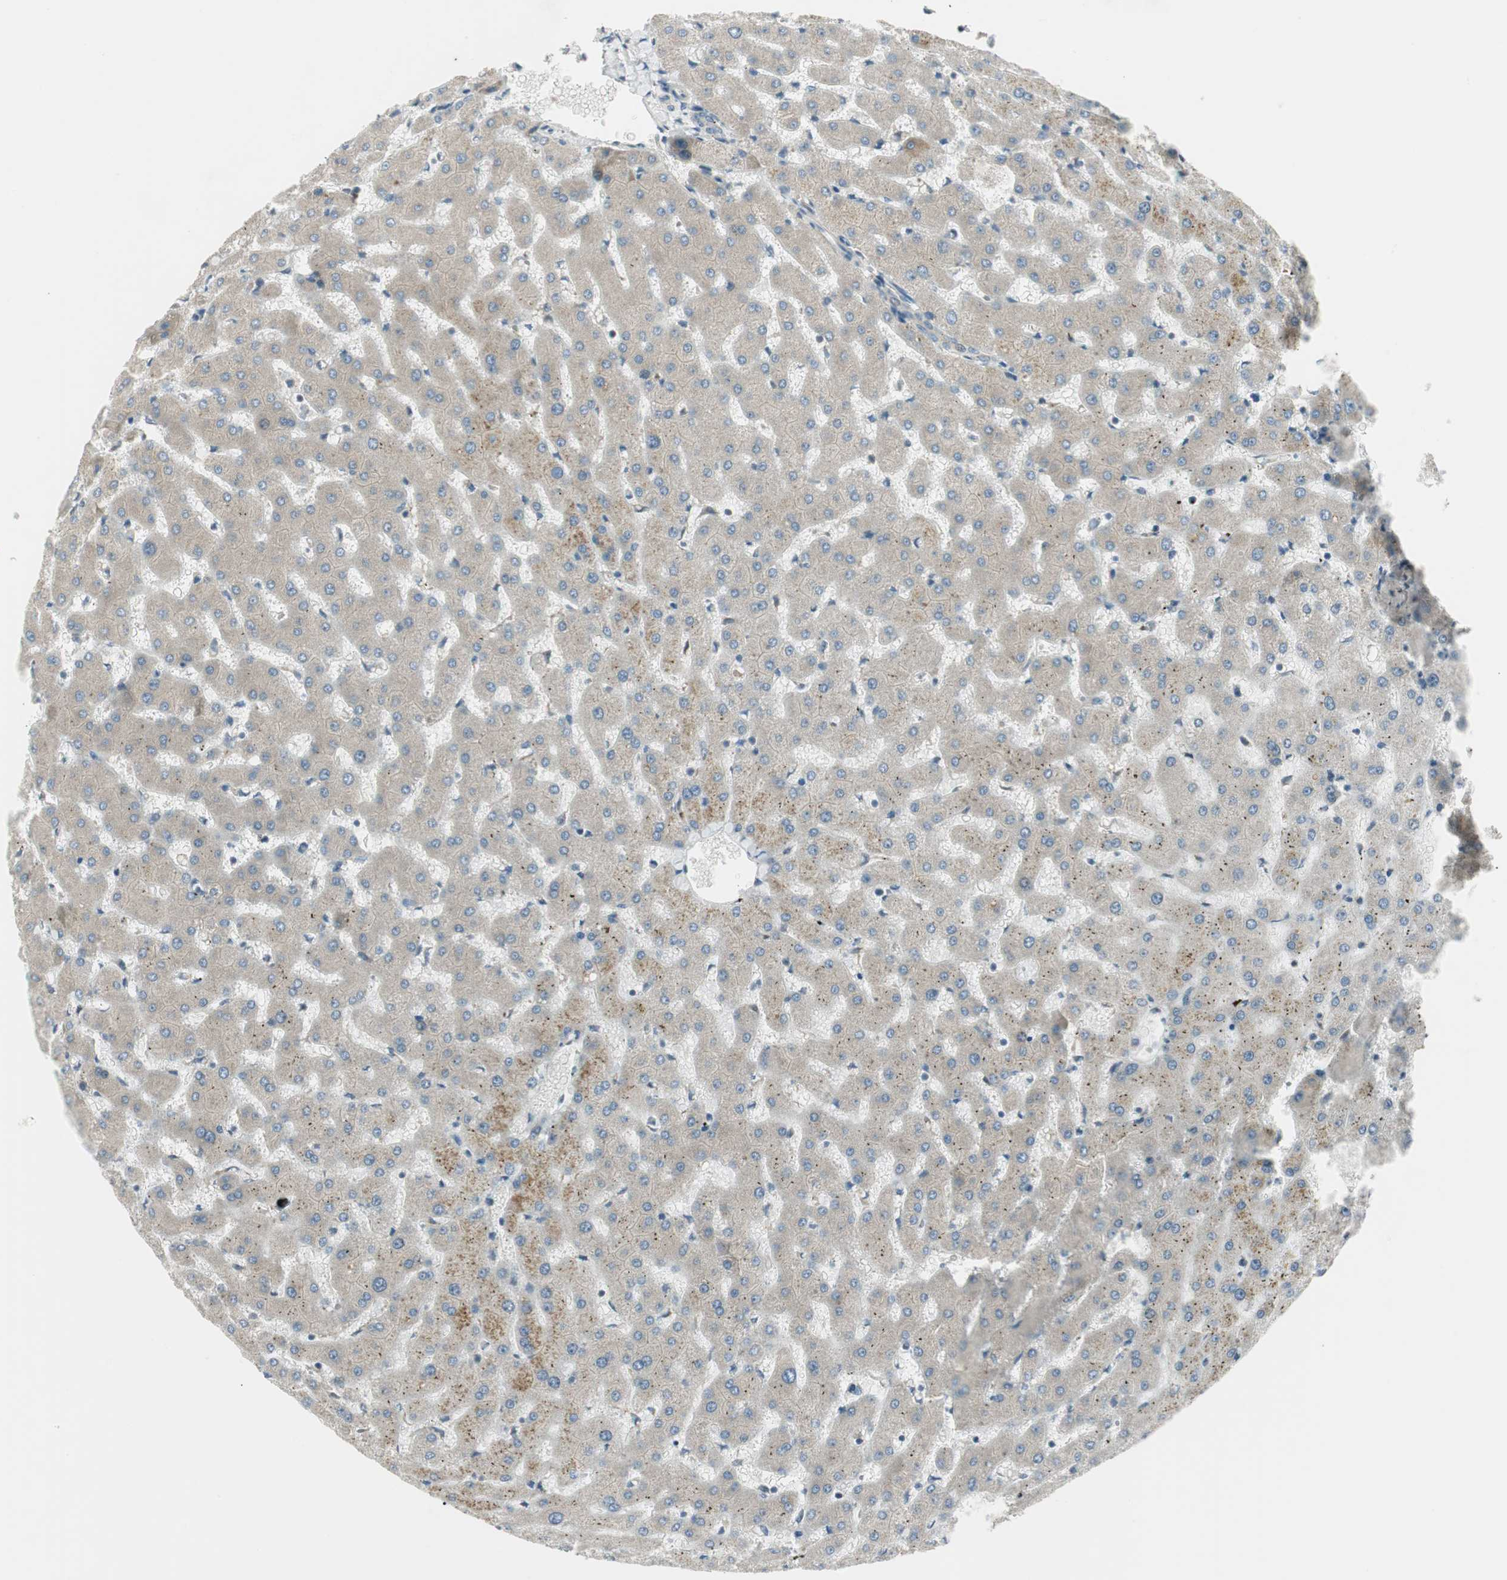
{"staining": {"intensity": "negative", "quantity": "none", "location": "none"}, "tissue": "liver", "cell_type": "Cholangiocytes", "image_type": "normal", "snomed": [{"axis": "morphology", "description": "Normal tissue, NOS"}, {"axis": "topography", "description": "Liver"}], "caption": "IHC histopathology image of unremarkable liver: human liver stained with DAB demonstrates no significant protein positivity in cholangiocytes. (DAB (3,3'-diaminobenzidine) immunohistochemistry with hematoxylin counter stain).", "gene": "PCDHB15", "patient": {"sex": "female", "age": 63}}